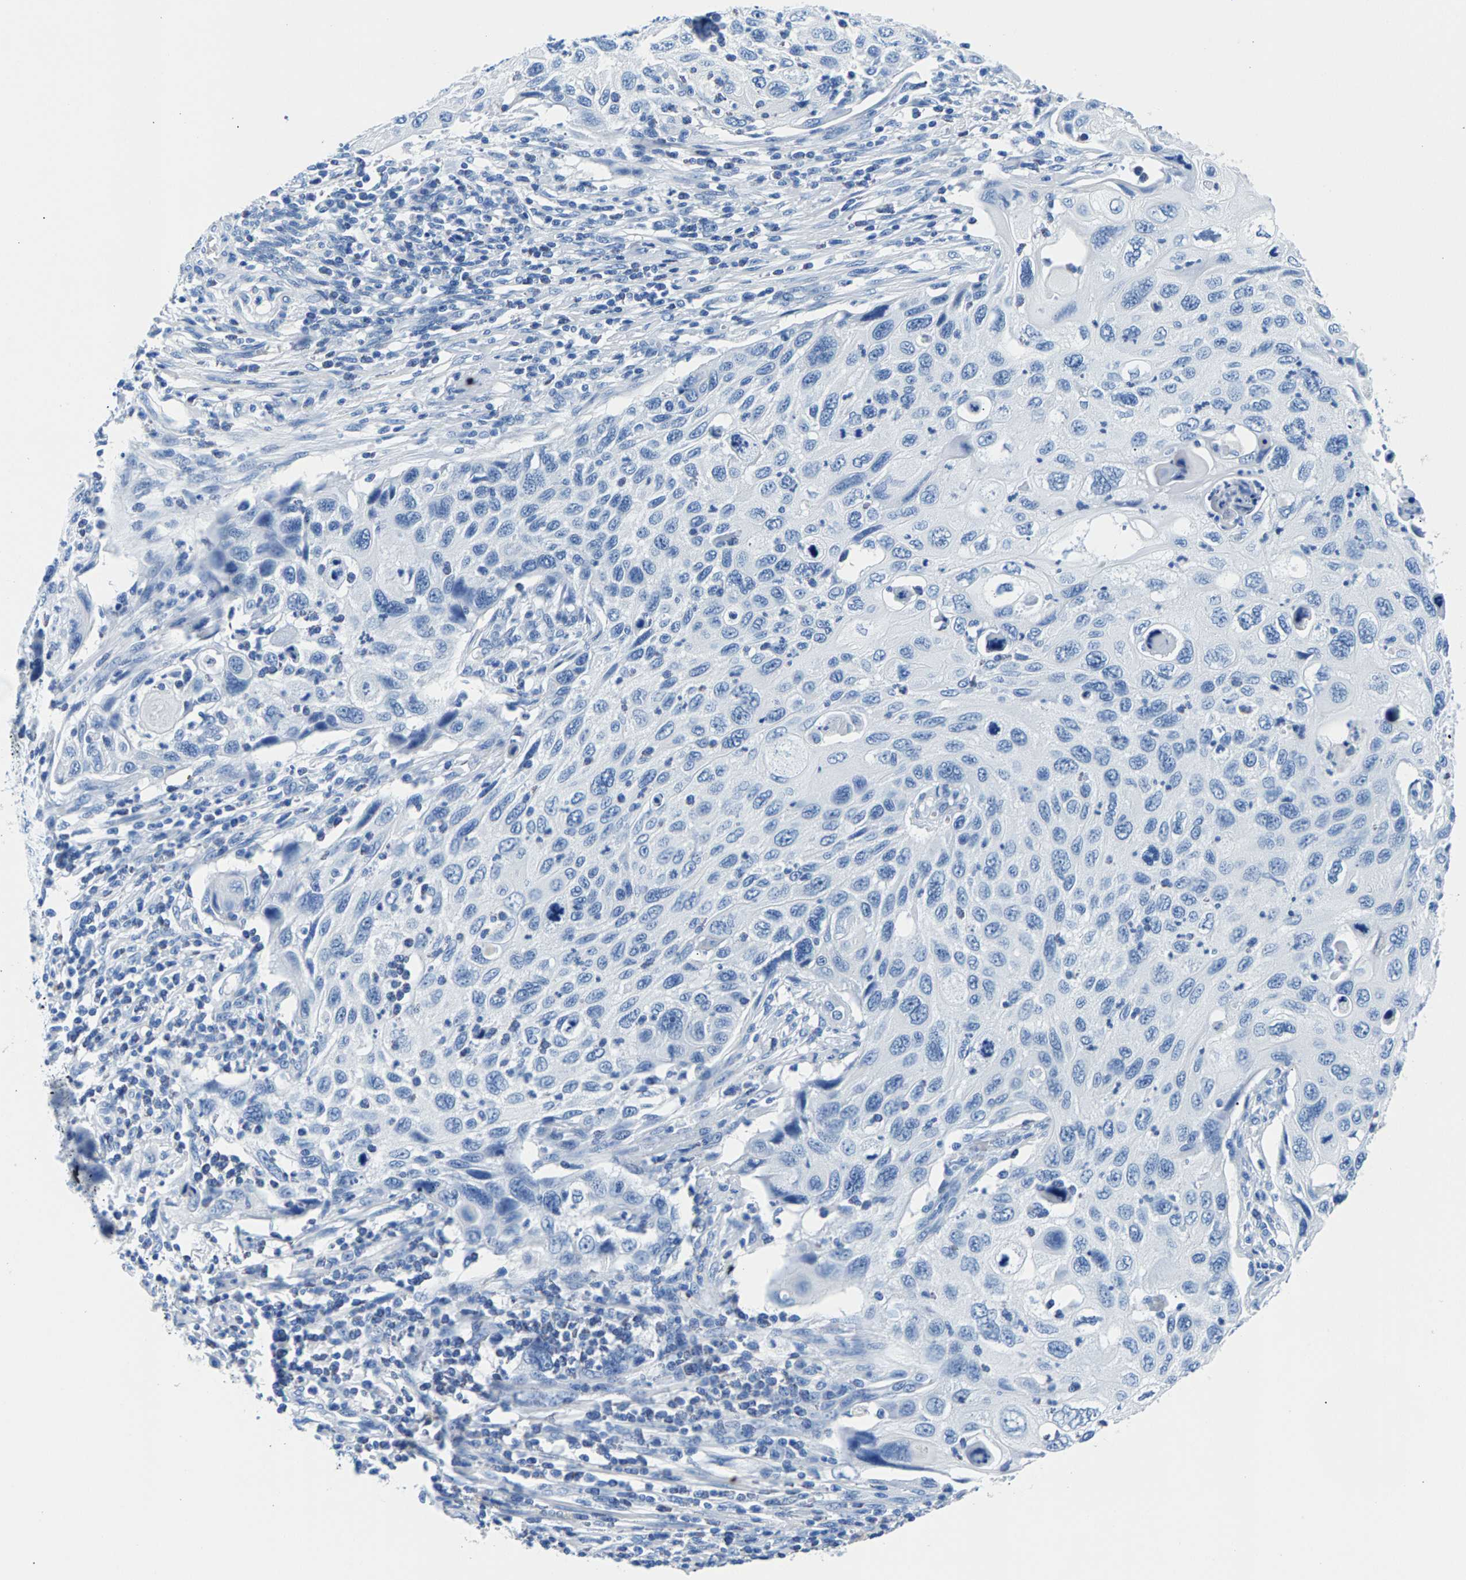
{"staining": {"intensity": "negative", "quantity": "none", "location": "none"}, "tissue": "cervical cancer", "cell_type": "Tumor cells", "image_type": "cancer", "snomed": [{"axis": "morphology", "description": "Squamous cell carcinoma, NOS"}, {"axis": "topography", "description": "Cervix"}], "caption": "IHC image of cervical cancer (squamous cell carcinoma) stained for a protein (brown), which demonstrates no expression in tumor cells.", "gene": "CPS1", "patient": {"sex": "female", "age": 70}}